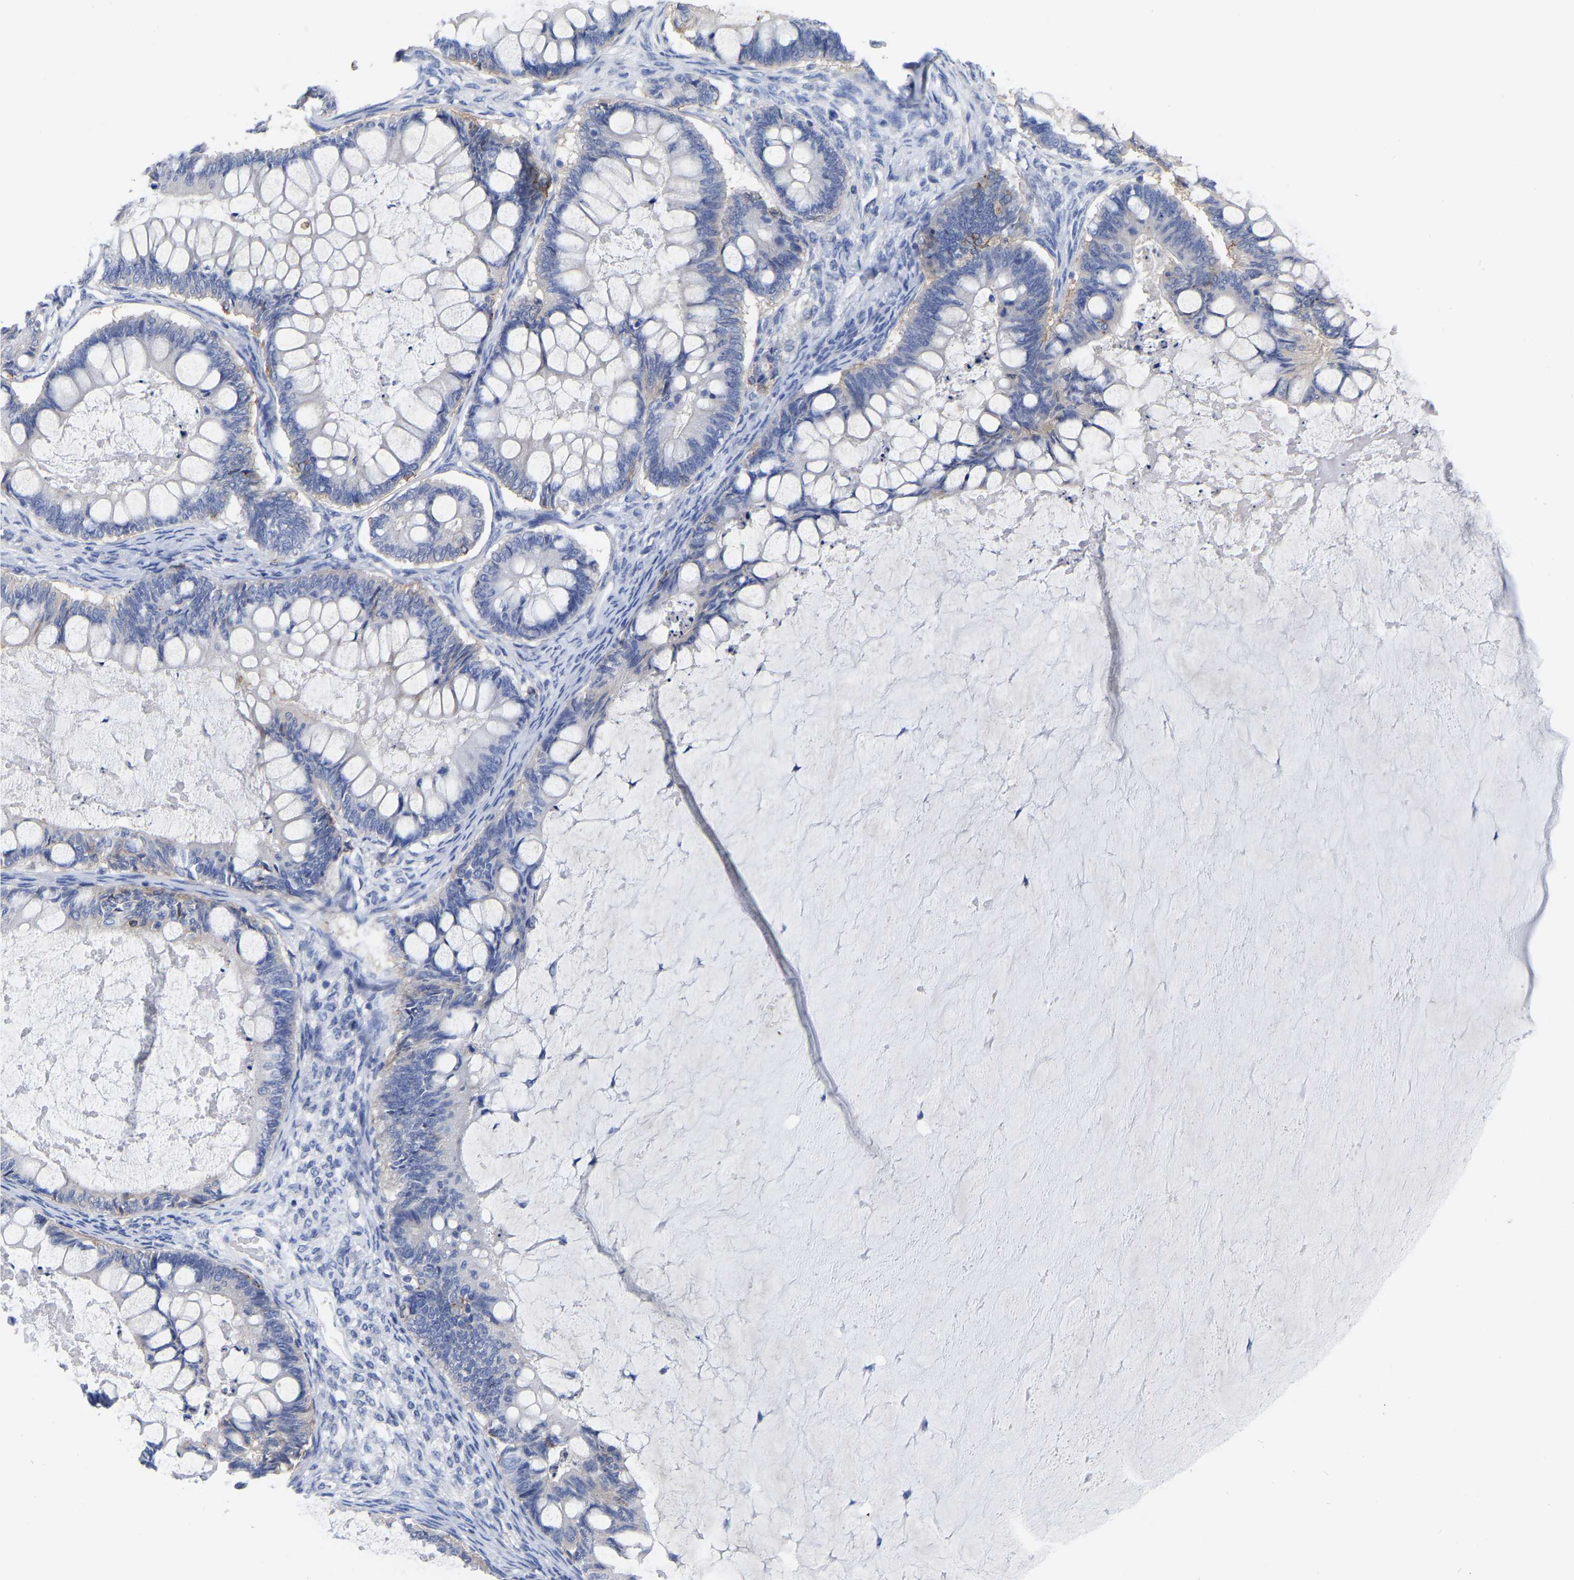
{"staining": {"intensity": "negative", "quantity": "none", "location": "none"}, "tissue": "ovarian cancer", "cell_type": "Tumor cells", "image_type": "cancer", "snomed": [{"axis": "morphology", "description": "Cystadenocarcinoma, mucinous, NOS"}, {"axis": "topography", "description": "Ovary"}], "caption": "Tumor cells show no significant protein positivity in mucinous cystadenocarcinoma (ovarian).", "gene": "ANXA13", "patient": {"sex": "female", "age": 61}}